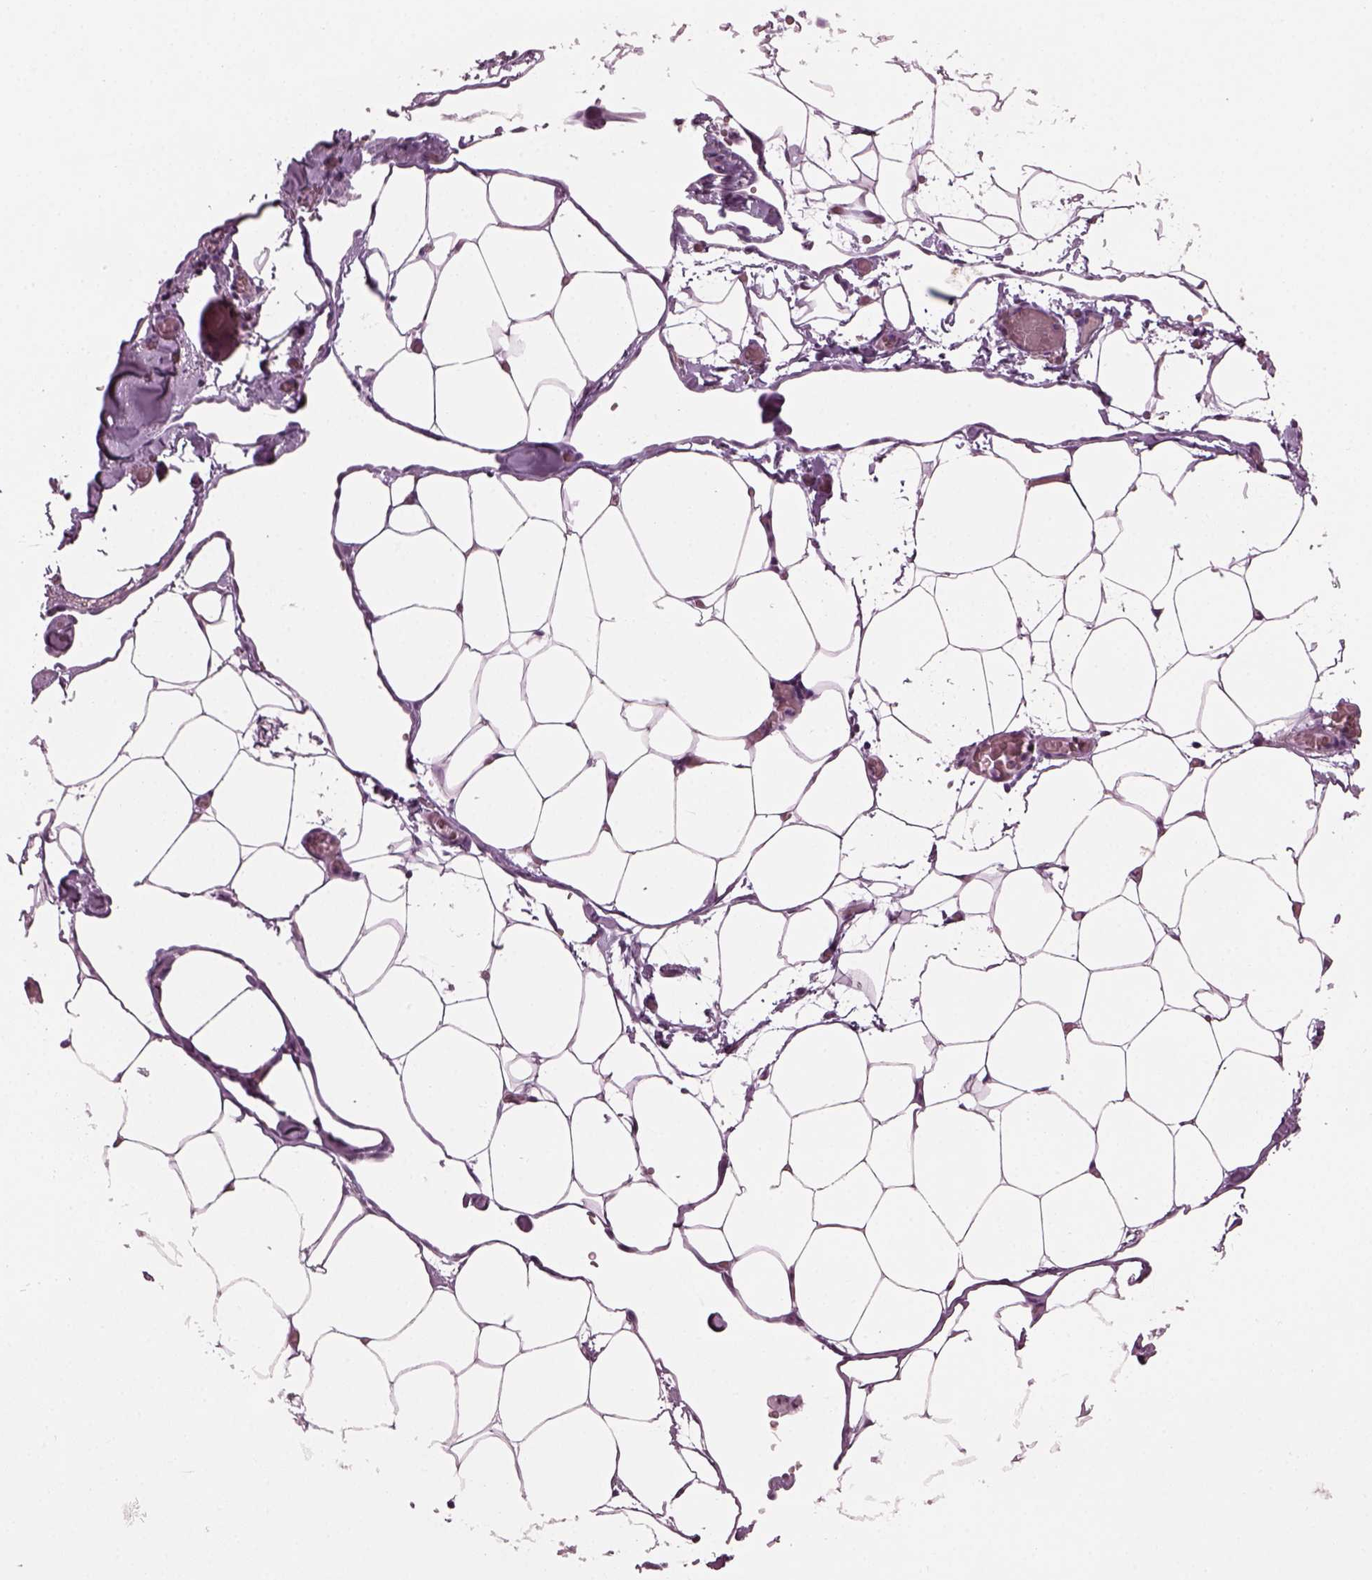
{"staining": {"intensity": "negative", "quantity": "none", "location": "none"}, "tissue": "adipose tissue", "cell_type": "Adipocytes", "image_type": "normal", "snomed": [{"axis": "morphology", "description": "Normal tissue, NOS"}, {"axis": "topography", "description": "Adipose tissue"}], "caption": "An IHC micrograph of normal adipose tissue is shown. There is no staining in adipocytes of adipose tissue.", "gene": "DPYSL5", "patient": {"sex": "male", "age": 57}}